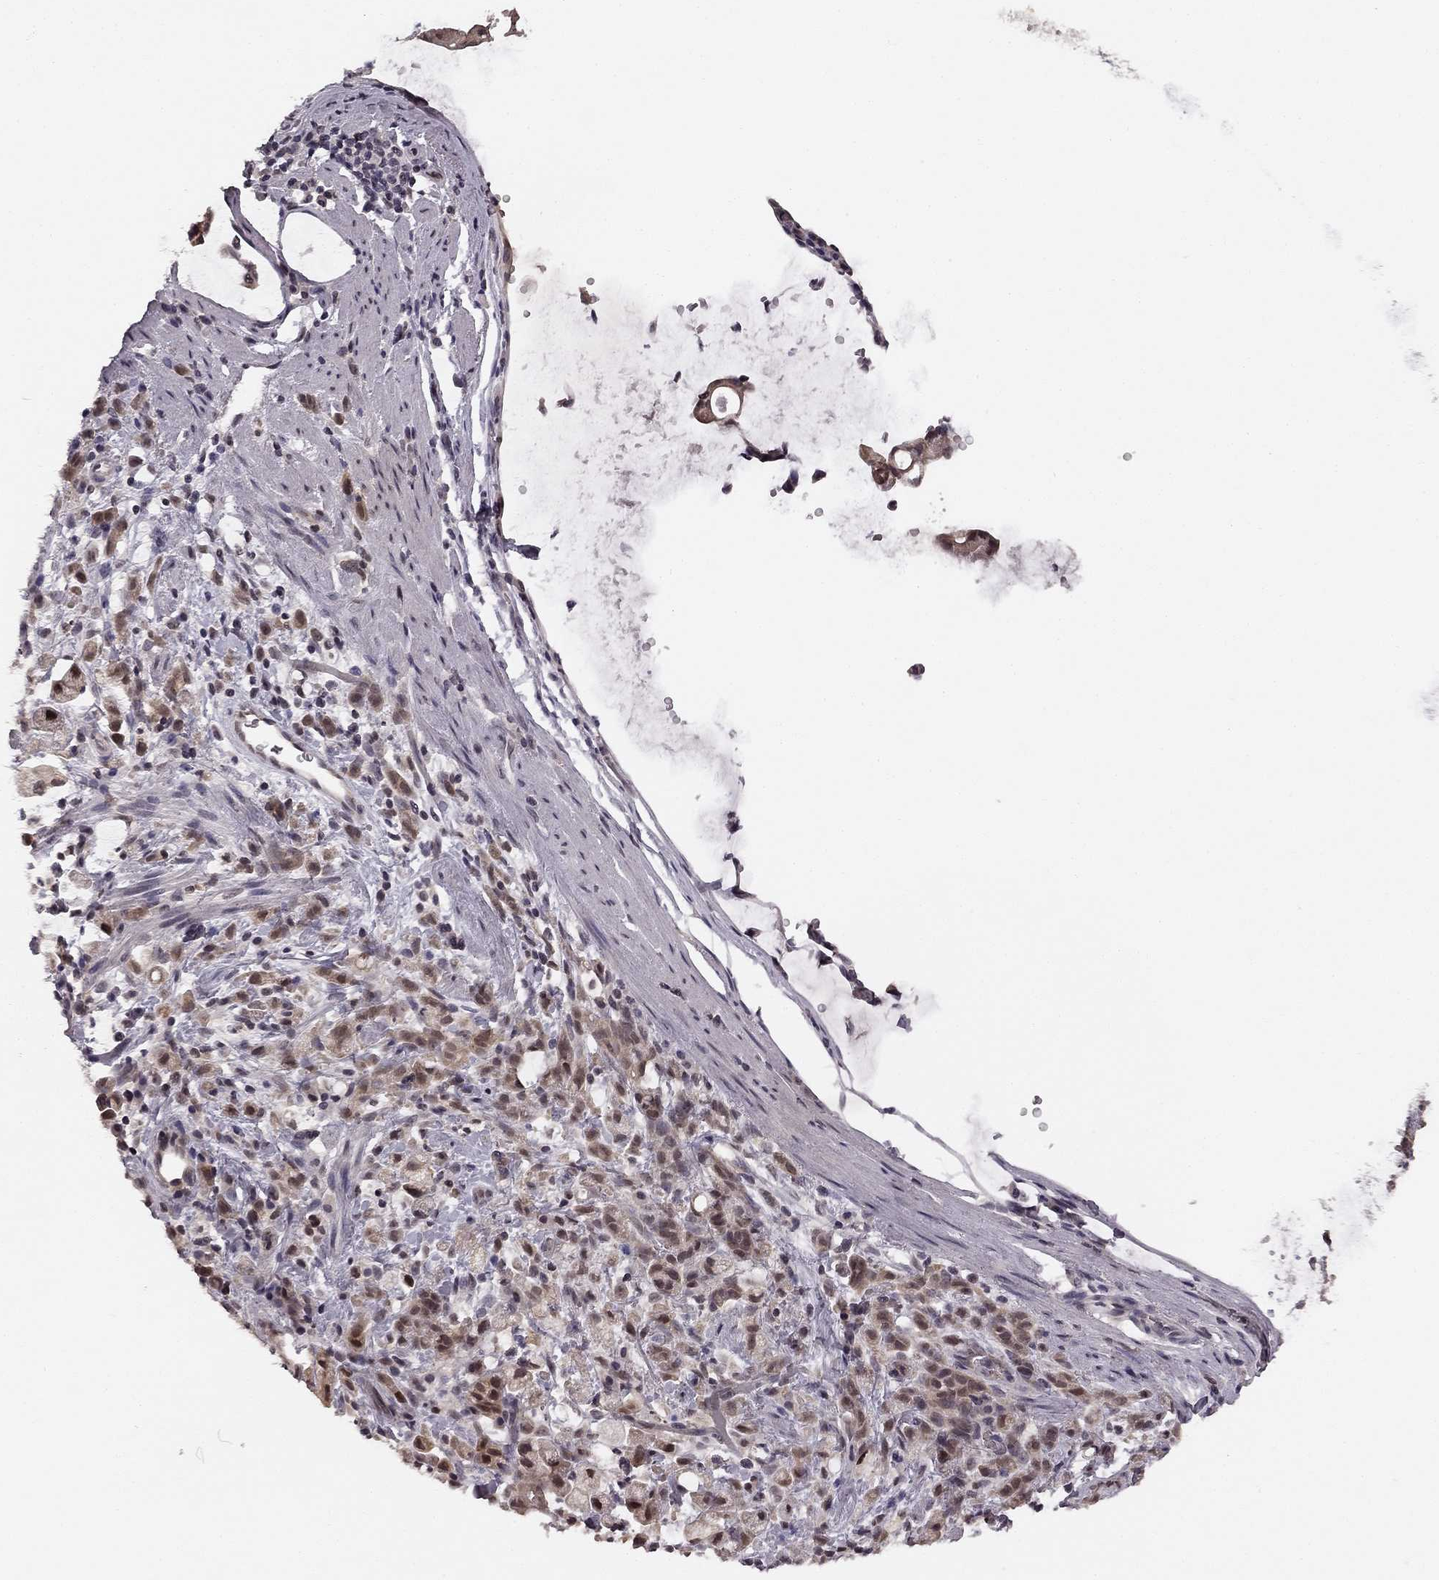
{"staining": {"intensity": "strong", "quantity": "<25%", "location": "nuclear"}, "tissue": "stomach cancer", "cell_type": "Tumor cells", "image_type": "cancer", "snomed": [{"axis": "morphology", "description": "Adenocarcinoma, NOS"}, {"axis": "topography", "description": "Stomach"}], "caption": "High-magnification brightfield microscopy of stomach cancer stained with DAB (brown) and counterstained with hematoxylin (blue). tumor cells exhibit strong nuclear staining is seen in approximately<25% of cells.", "gene": "HCN4", "patient": {"sex": "female", "age": 60}}